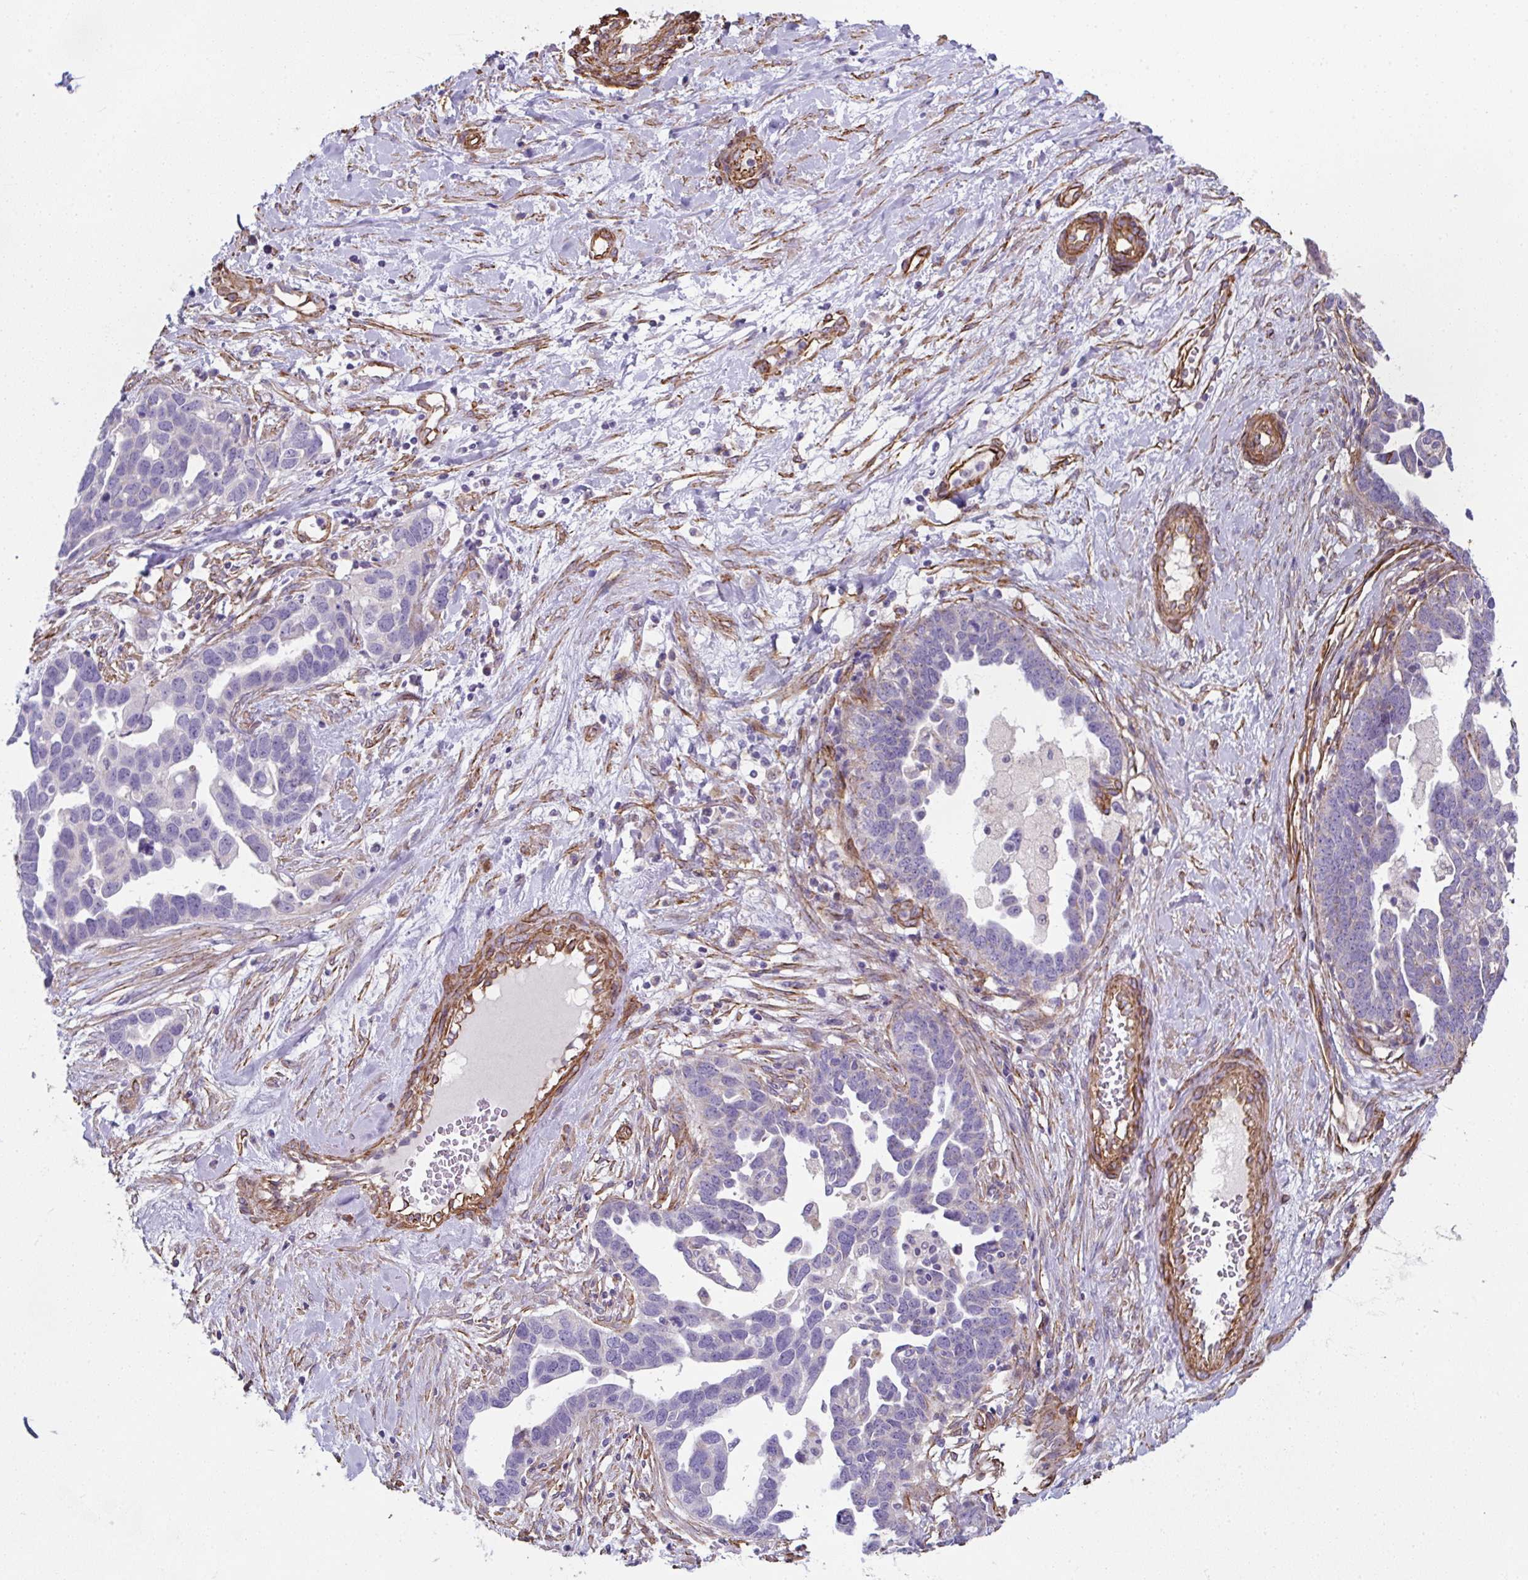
{"staining": {"intensity": "negative", "quantity": "none", "location": "none"}, "tissue": "ovarian cancer", "cell_type": "Tumor cells", "image_type": "cancer", "snomed": [{"axis": "morphology", "description": "Cystadenocarcinoma, serous, NOS"}, {"axis": "topography", "description": "Ovary"}], "caption": "Photomicrograph shows no significant protein staining in tumor cells of ovarian cancer.", "gene": "ANKUB1", "patient": {"sex": "female", "age": 54}}